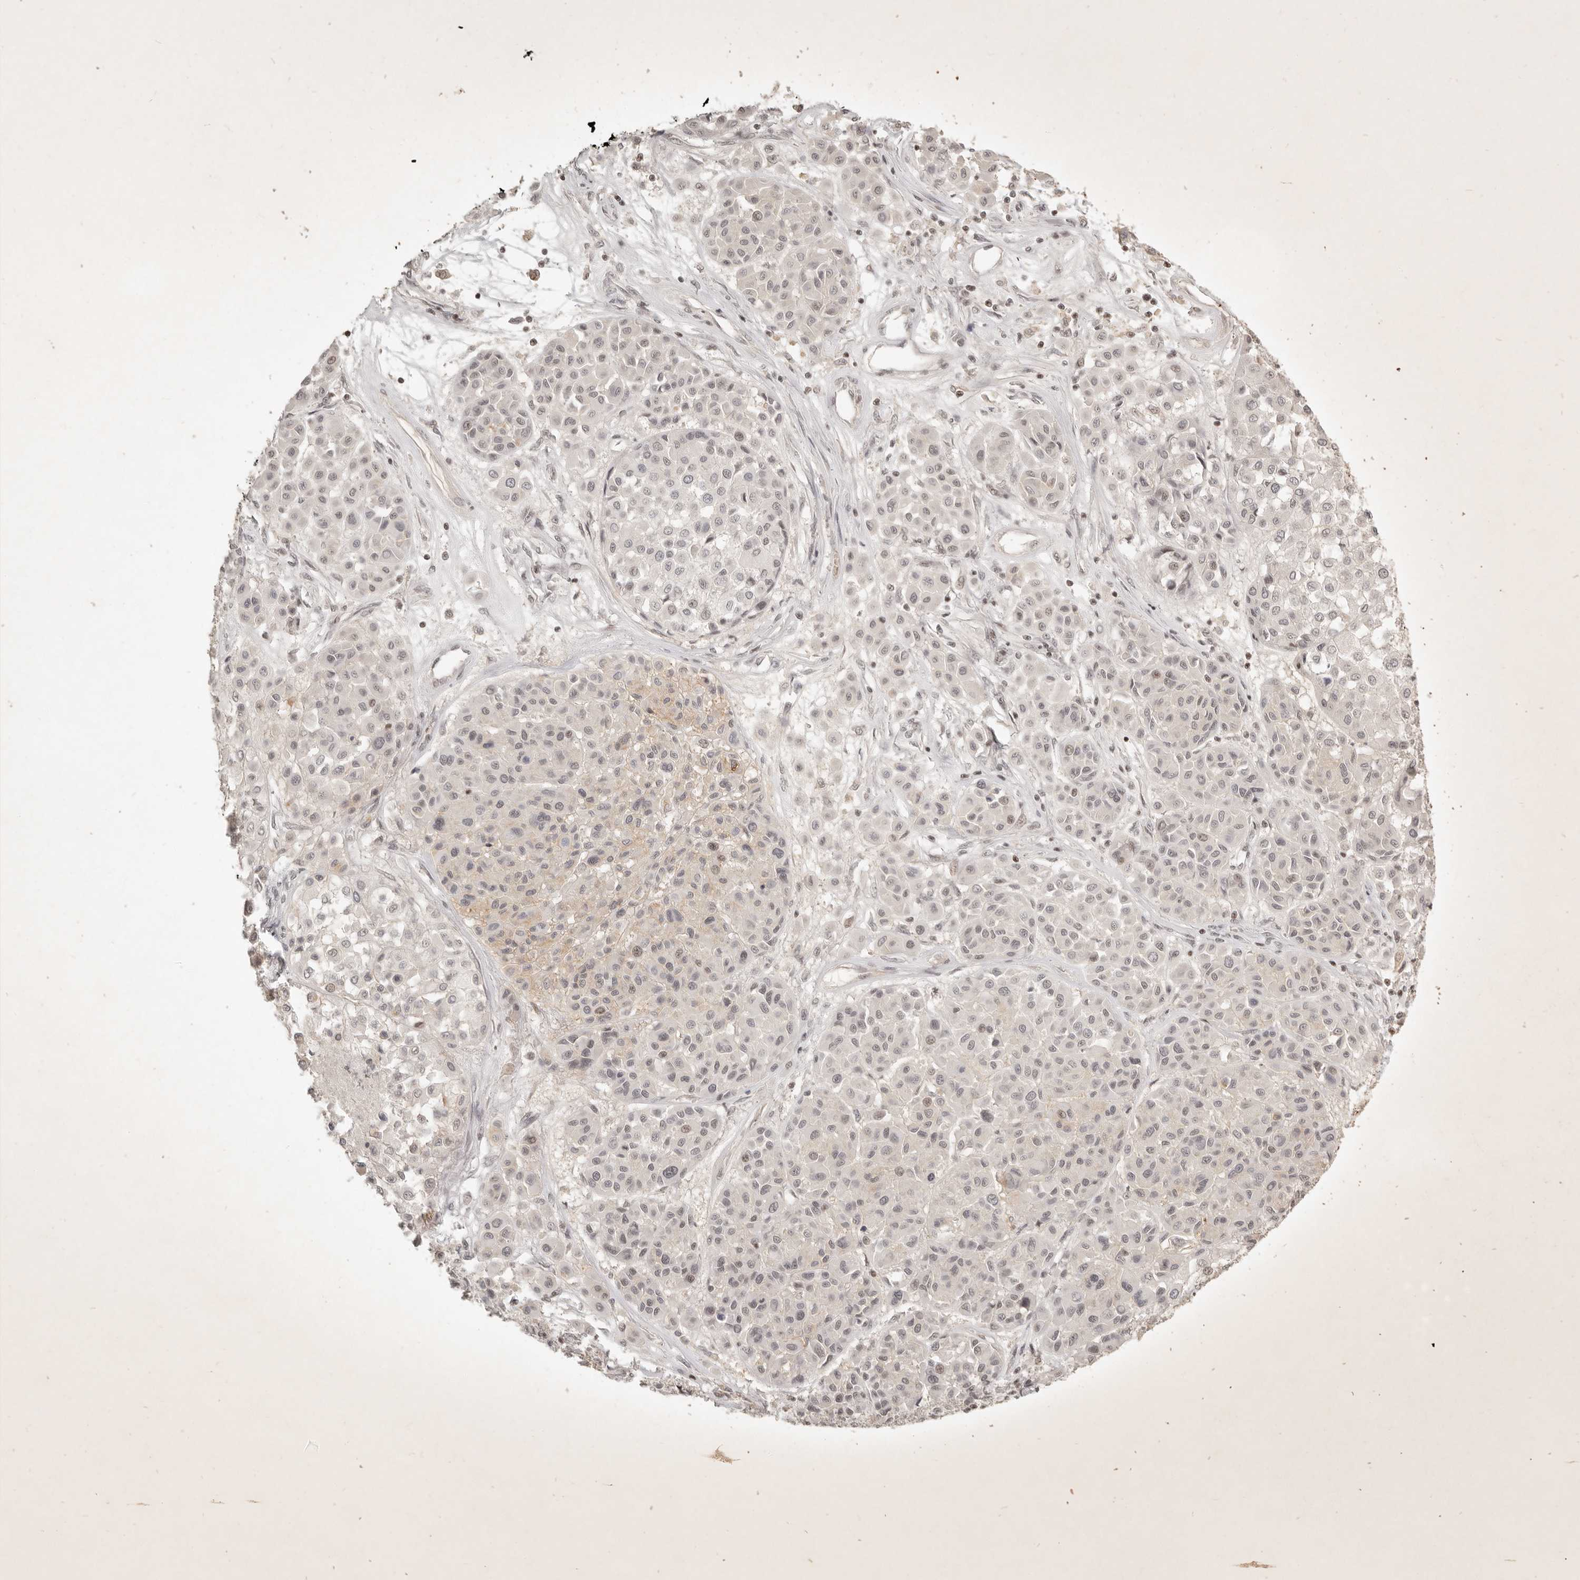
{"staining": {"intensity": "negative", "quantity": "none", "location": "none"}, "tissue": "melanoma", "cell_type": "Tumor cells", "image_type": "cancer", "snomed": [{"axis": "morphology", "description": "Malignant melanoma, Metastatic site"}, {"axis": "topography", "description": "Soft tissue"}], "caption": "Melanoma stained for a protein using immunohistochemistry demonstrates no staining tumor cells.", "gene": "GABPA", "patient": {"sex": "male", "age": 41}}